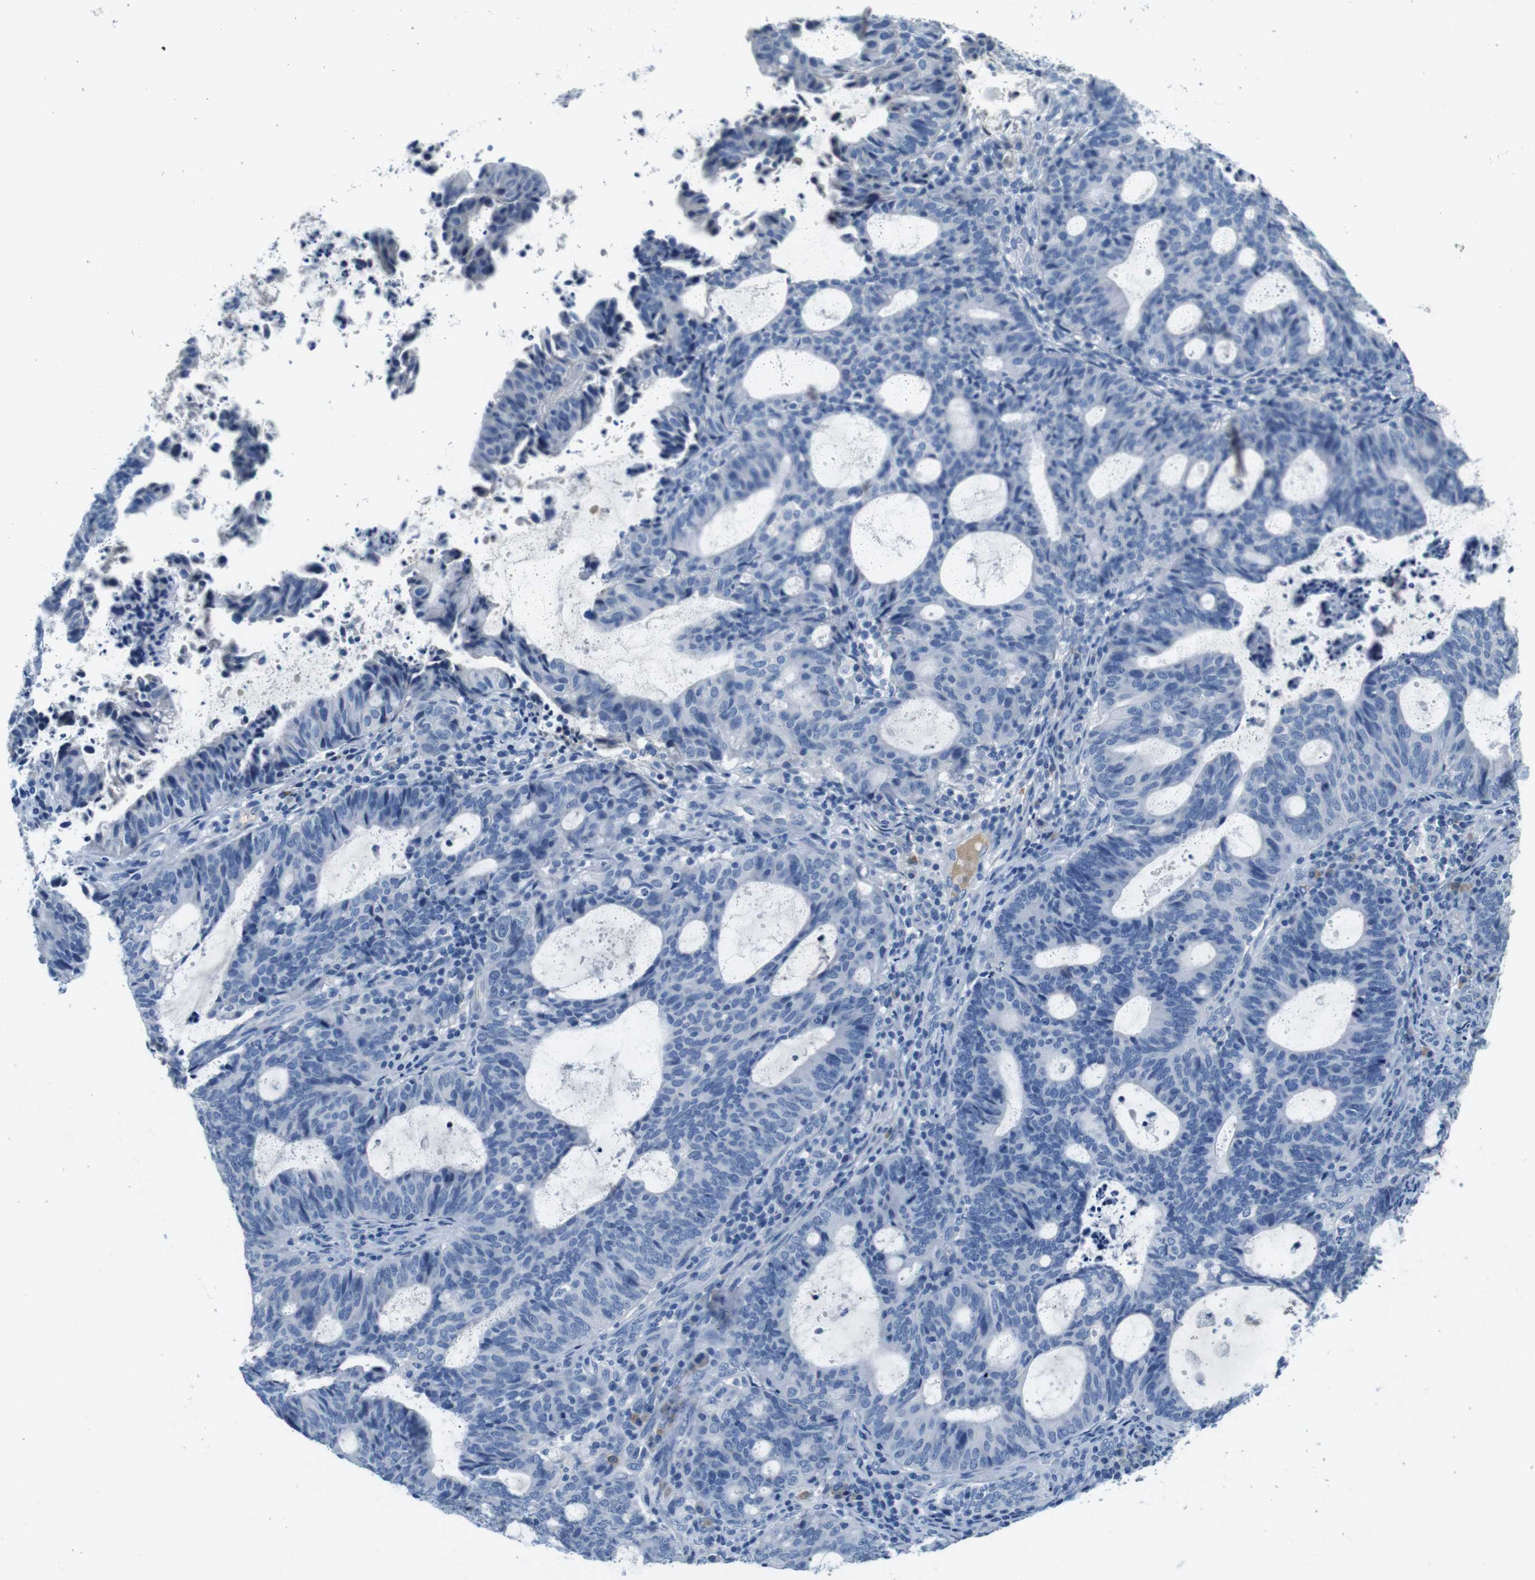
{"staining": {"intensity": "negative", "quantity": "none", "location": "none"}, "tissue": "endometrial cancer", "cell_type": "Tumor cells", "image_type": "cancer", "snomed": [{"axis": "morphology", "description": "Adenocarcinoma, NOS"}, {"axis": "topography", "description": "Uterus"}], "caption": "DAB immunohistochemical staining of endometrial cancer reveals no significant positivity in tumor cells.", "gene": "IGHD", "patient": {"sex": "female", "age": 83}}